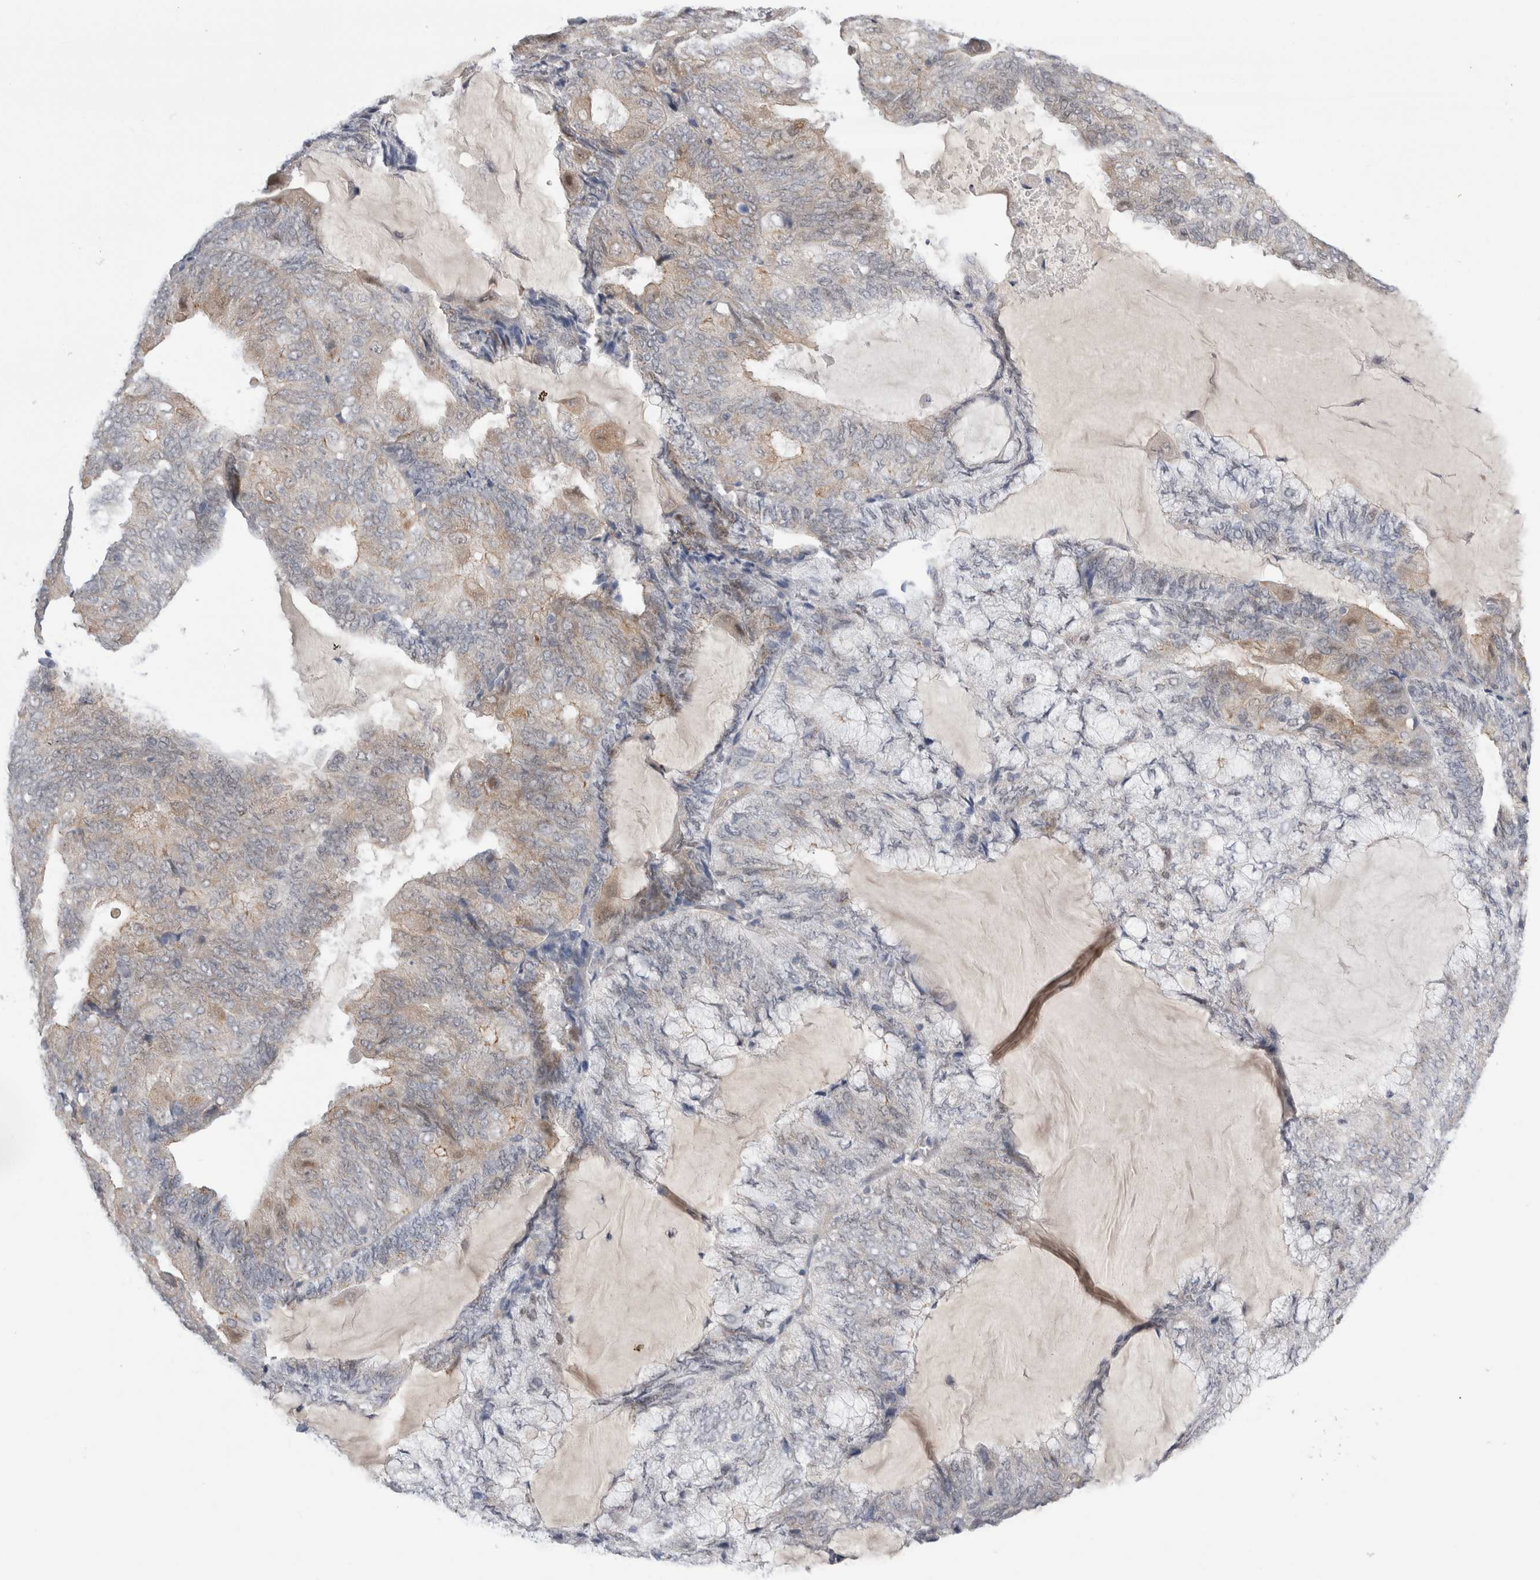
{"staining": {"intensity": "moderate", "quantity": "25%-75%", "location": "cytoplasmic/membranous,nuclear"}, "tissue": "endometrial cancer", "cell_type": "Tumor cells", "image_type": "cancer", "snomed": [{"axis": "morphology", "description": "Adenocarcinoma, NOS"}, {"axis": "topography", "description": "Endometrium"}], "caption": "Endometrial cancer (adenocarcinoma) stained for a protein displays moderate cytoplasmic/membranous and nuclear positivity in tumor cells.", "gene": "TAFA5", "patient": {"sex": "female", "age": 81}}